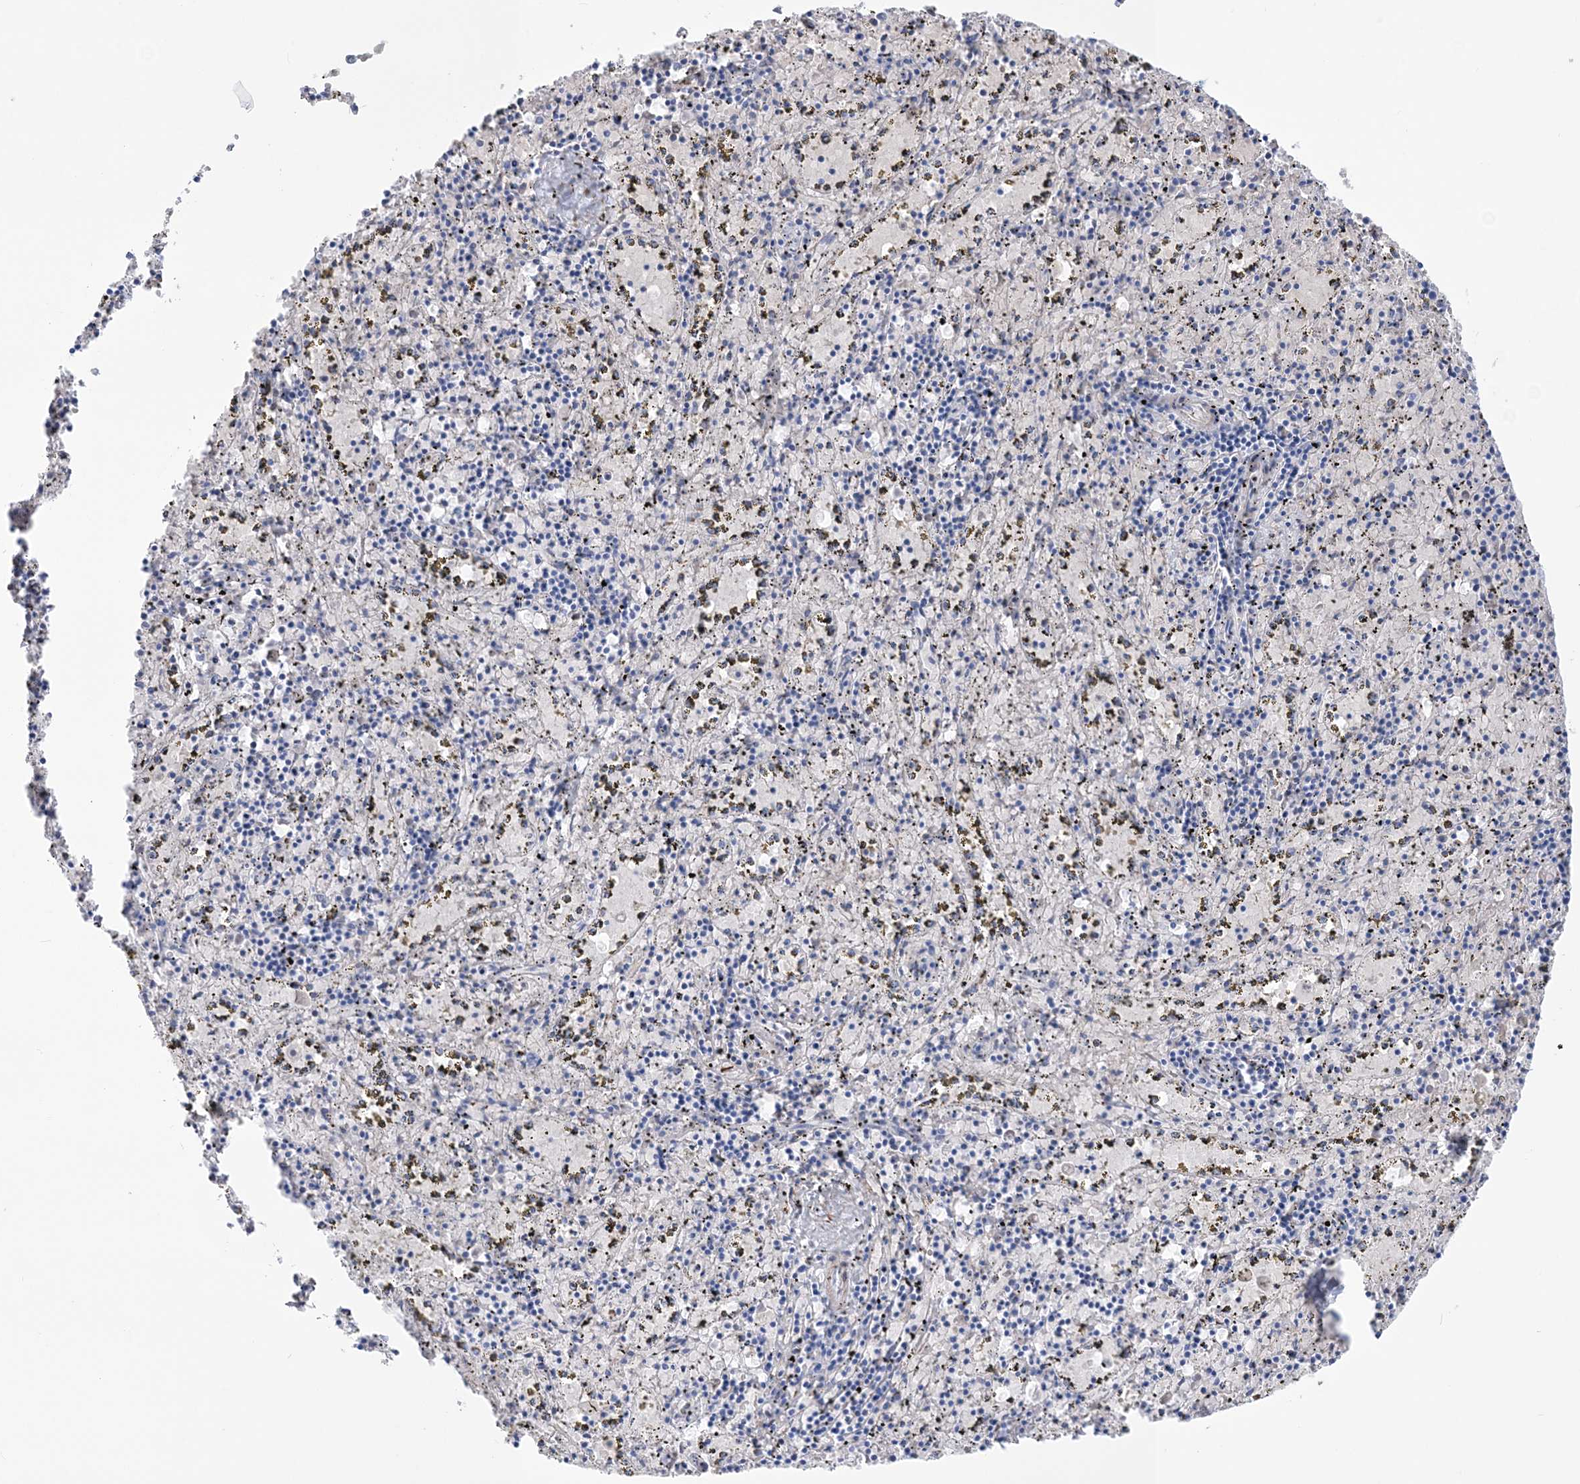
{"staining": {"intensity": "negative", "quantity": "none", "location": "none"}, "tissue": "spleen", "cell_type": "Cells in red pulp", "image_type": "normal", "snomed": [{"axis": "morphology", "description": "Normal tissue, NOS"}, {"axis": "topography", "description": "Spleen"}], "caption": "Immunohistochemical staining of unremarkable human spleen reveals no significant staining in cells in red pulp.", "gene": "WDR74", "patient": {"sex": "male", "age": 11}}